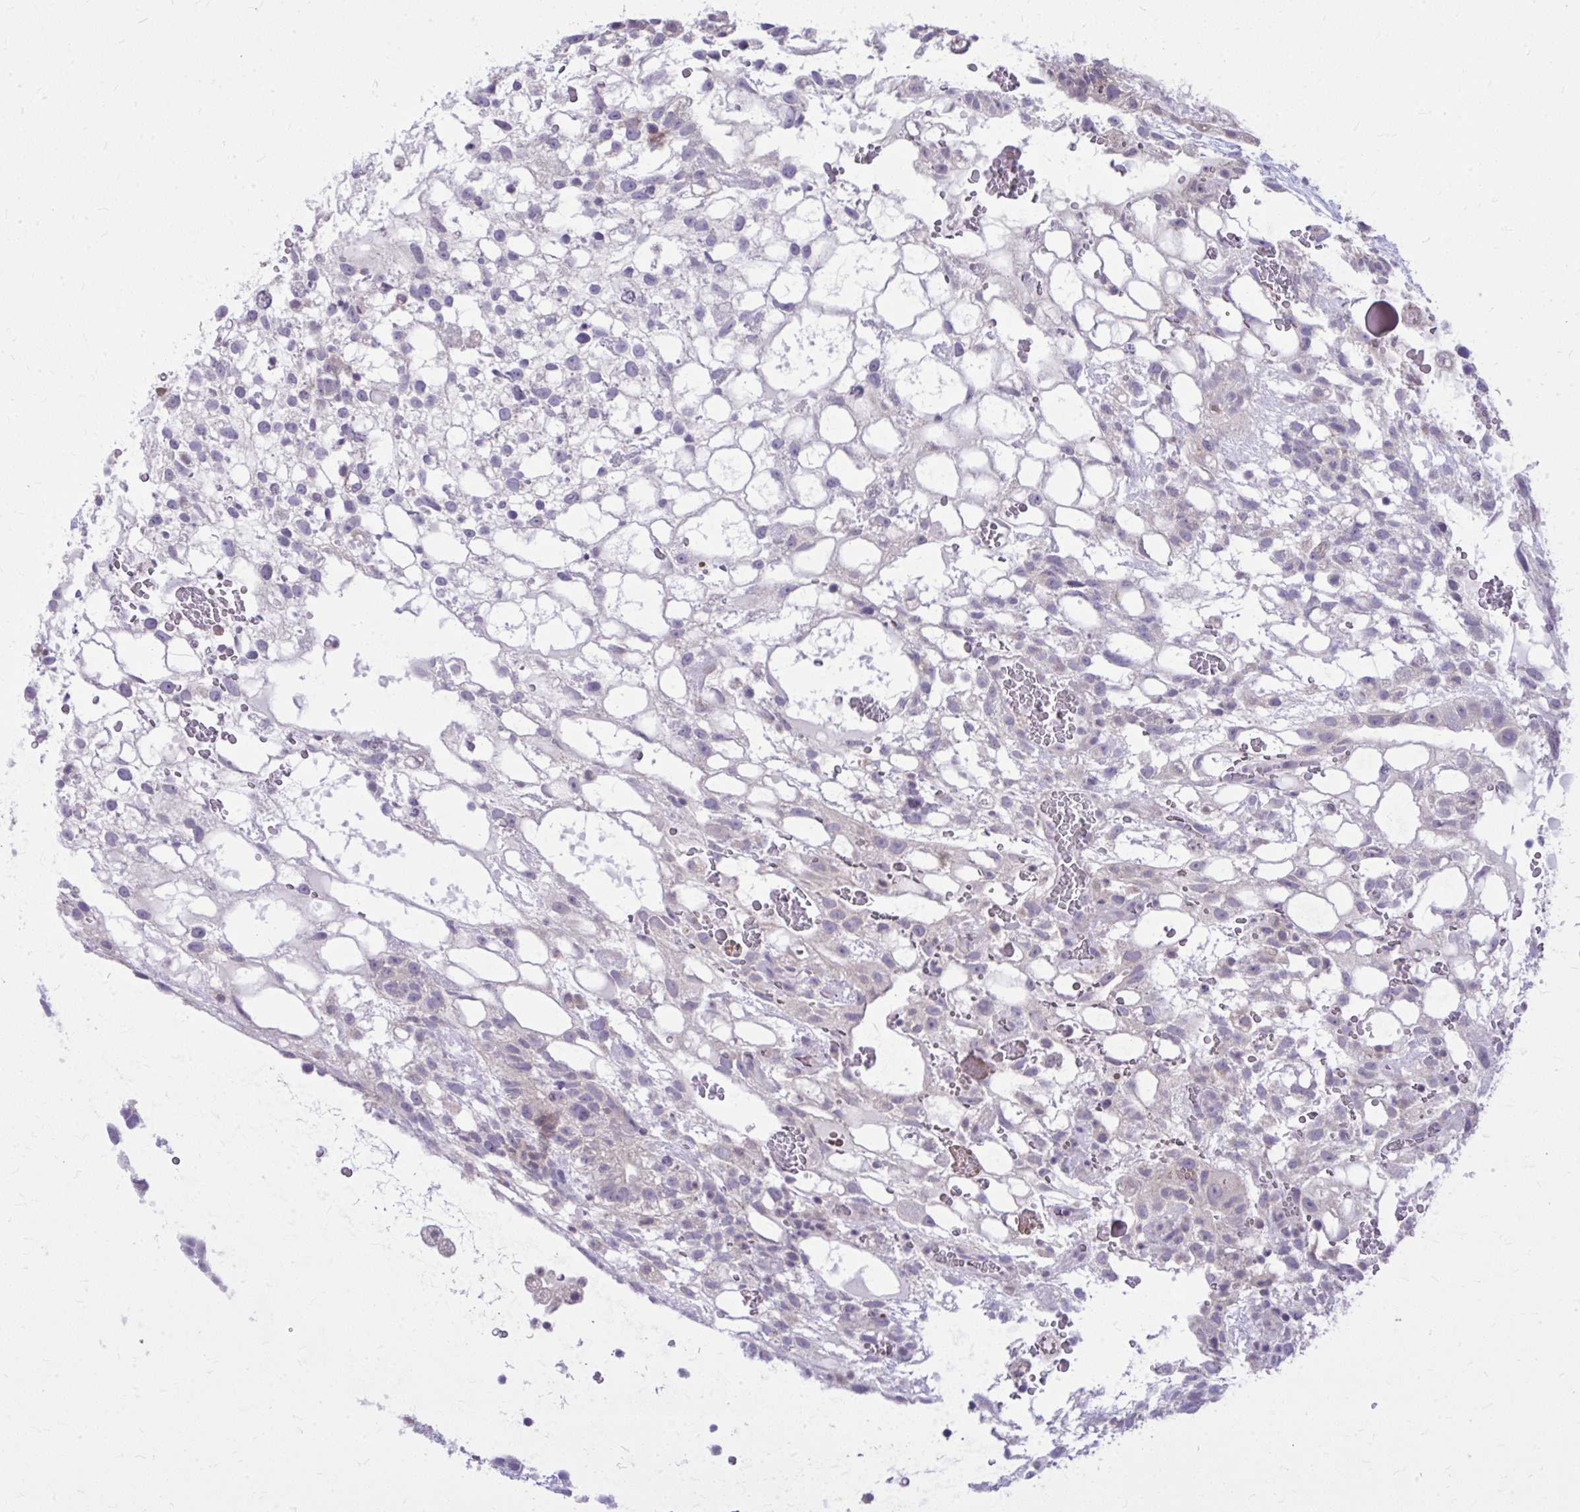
{"staining": {"intensity": "negative", "quantity": "none", "location": "none"}, "tissue": "testis cancer", "cell_type": "Tumor cells", "image_type": "cancer", "snomed": [{"axis": "morphology", "description": "Normal tissue, NOS"}, {"axis": "morphology", "description": "Carcinoma, Embryonal, NOS"}, {"axis": "topography", "description": "Testis"}], "caption": "A photomicrograph of testis embryonal carcinoma stained for a protein demonstrates no brown staining in tumor cells.", "gene": "DPY19L1", "patient": {"sex": "male", "age": 32}}